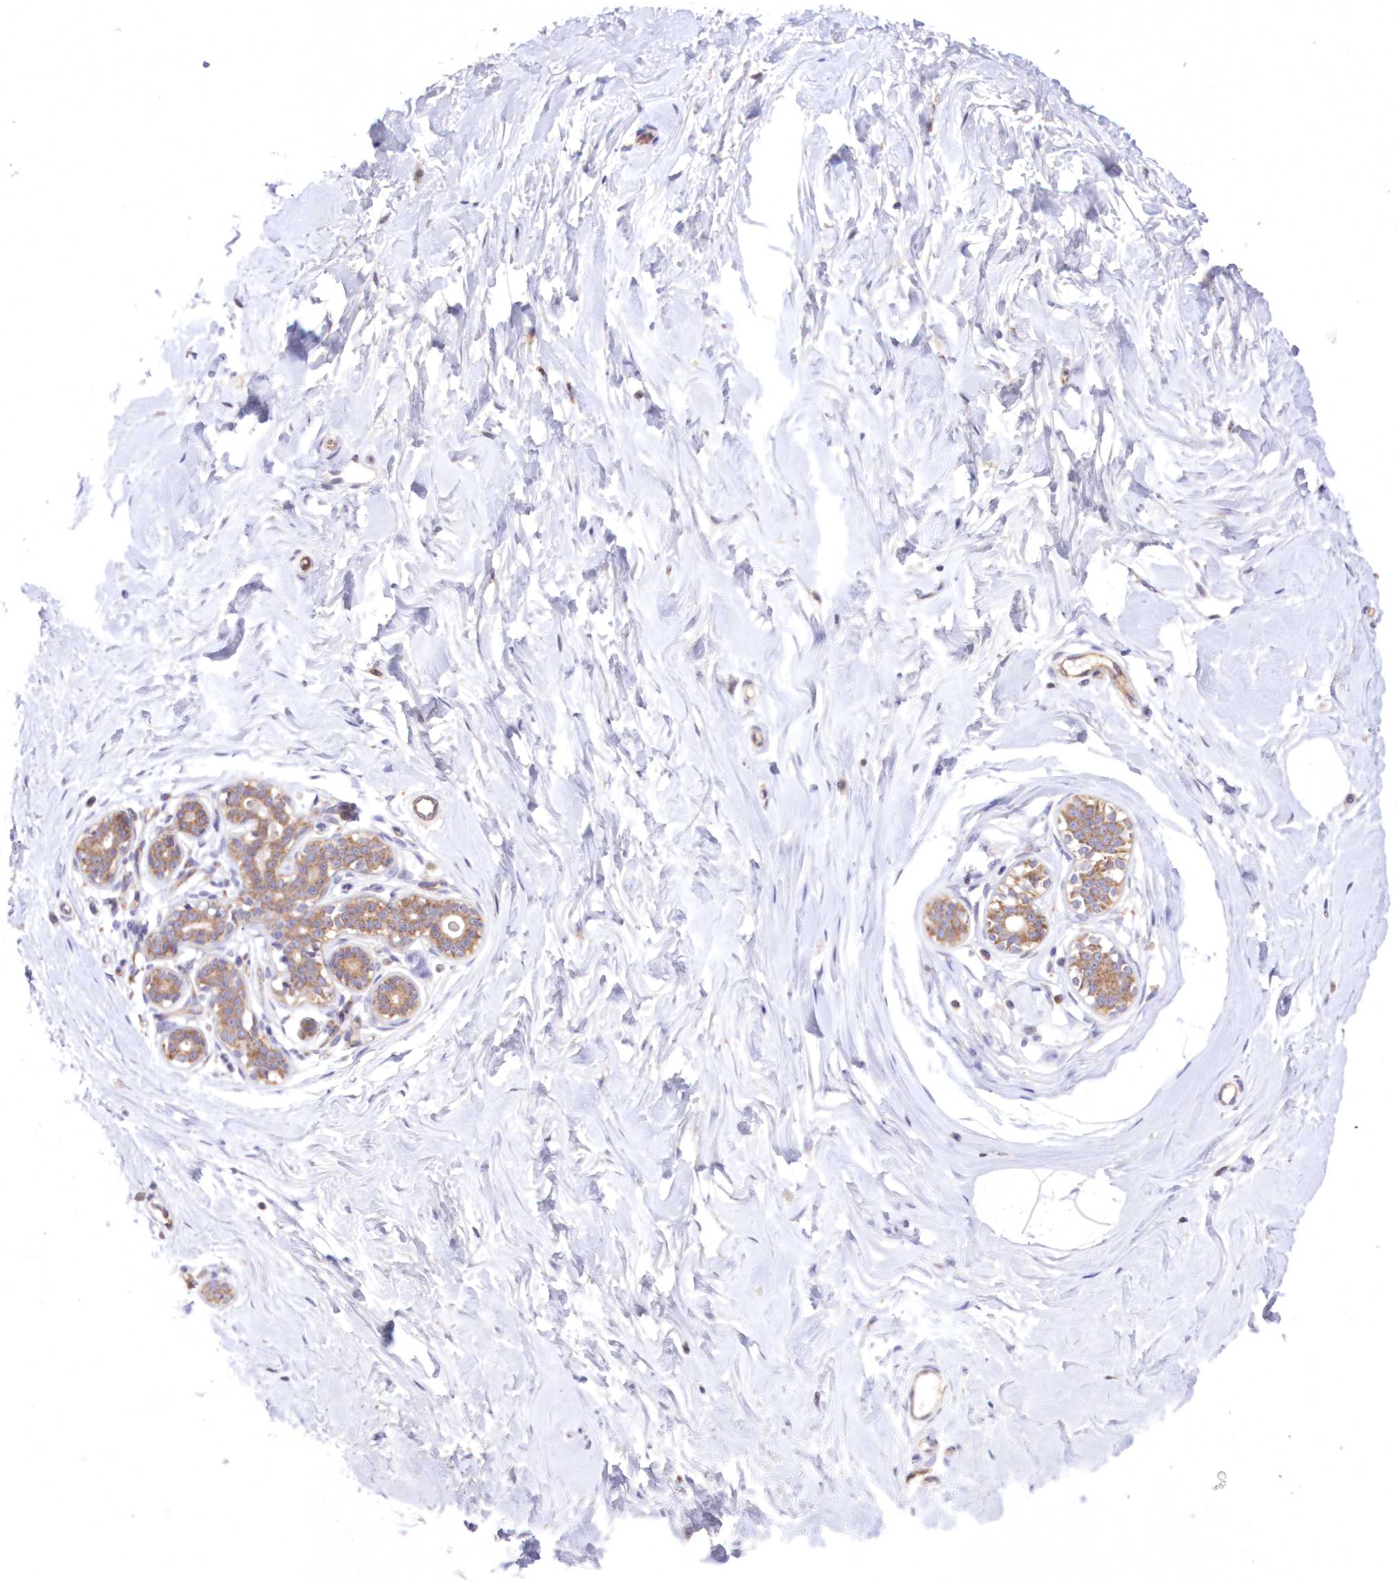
{"staining": {"intensity": "negative", "quantity": "none", "location": "none"}, "tissue": "breast", "cell_type": "Adipocytes", "image_type": "normal", "snomed": [{"axis": "morphology", "description": "Normal tissue, NOS"}, {"axis": "morphology", "description": "Adenoma, NOS"}, {"axis": "topography", "description": "Breast"}], "caption": "Immunohistochemistry (IHC) photomicrograph of unremarkable breast: human breast stained with DAB reveals no significant protein expression in adipocytes. The staining was performed using DAB to visualize the protein expression in brown, while the nuclei were stained in blue with hematoxylin (Magnification: 20x).", "gene": "FCHO2", "patient": {"sex": "female", "age": 23}}